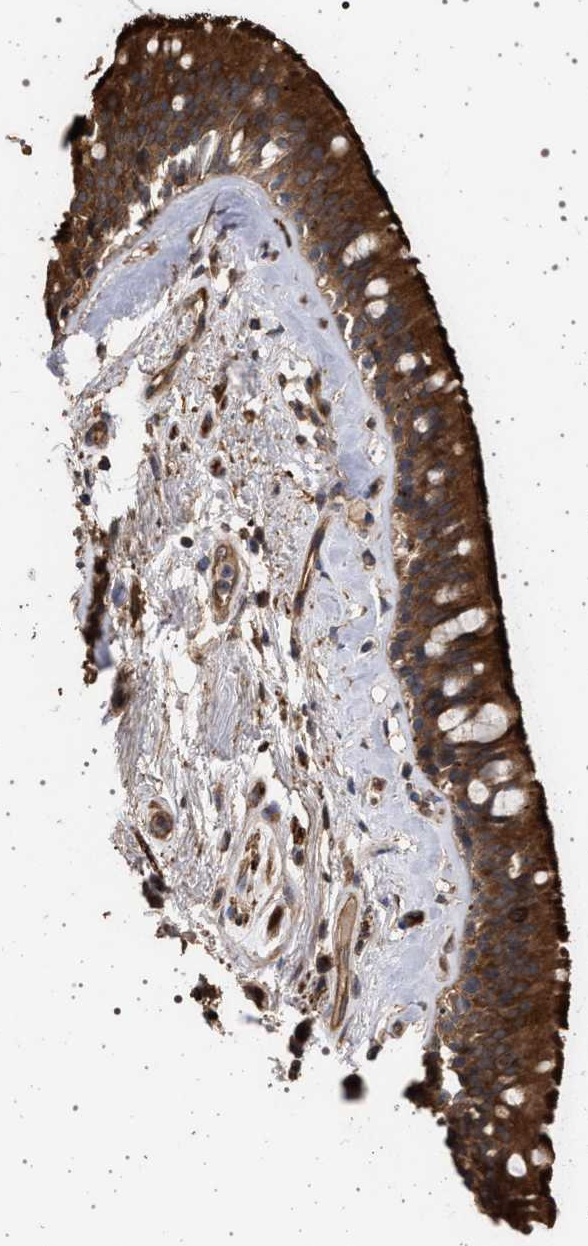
{"staining": {"intensity": "strong", "quantity": ">75%", "location": "cytoplasmic/membranous"}, "tissue": "bronchus", "cell_type": "Respiratory epithelial cells", "image_type": "normal", "snomed": [{"axis": "morphology", "description": "Normal tissue, NOS"}, {"axis": "topography", "description": "Cartilage tissue"}], "caption": "A high-resolution micrograph shows immunohistochemistry (IHC) staining of normal bronchus, which displays strong cytoplasmic/membranous expression in about >75% of respiratory epithelial cells.", "gene": "IFT20", "patient": {"sex": "female", "age": 63}}